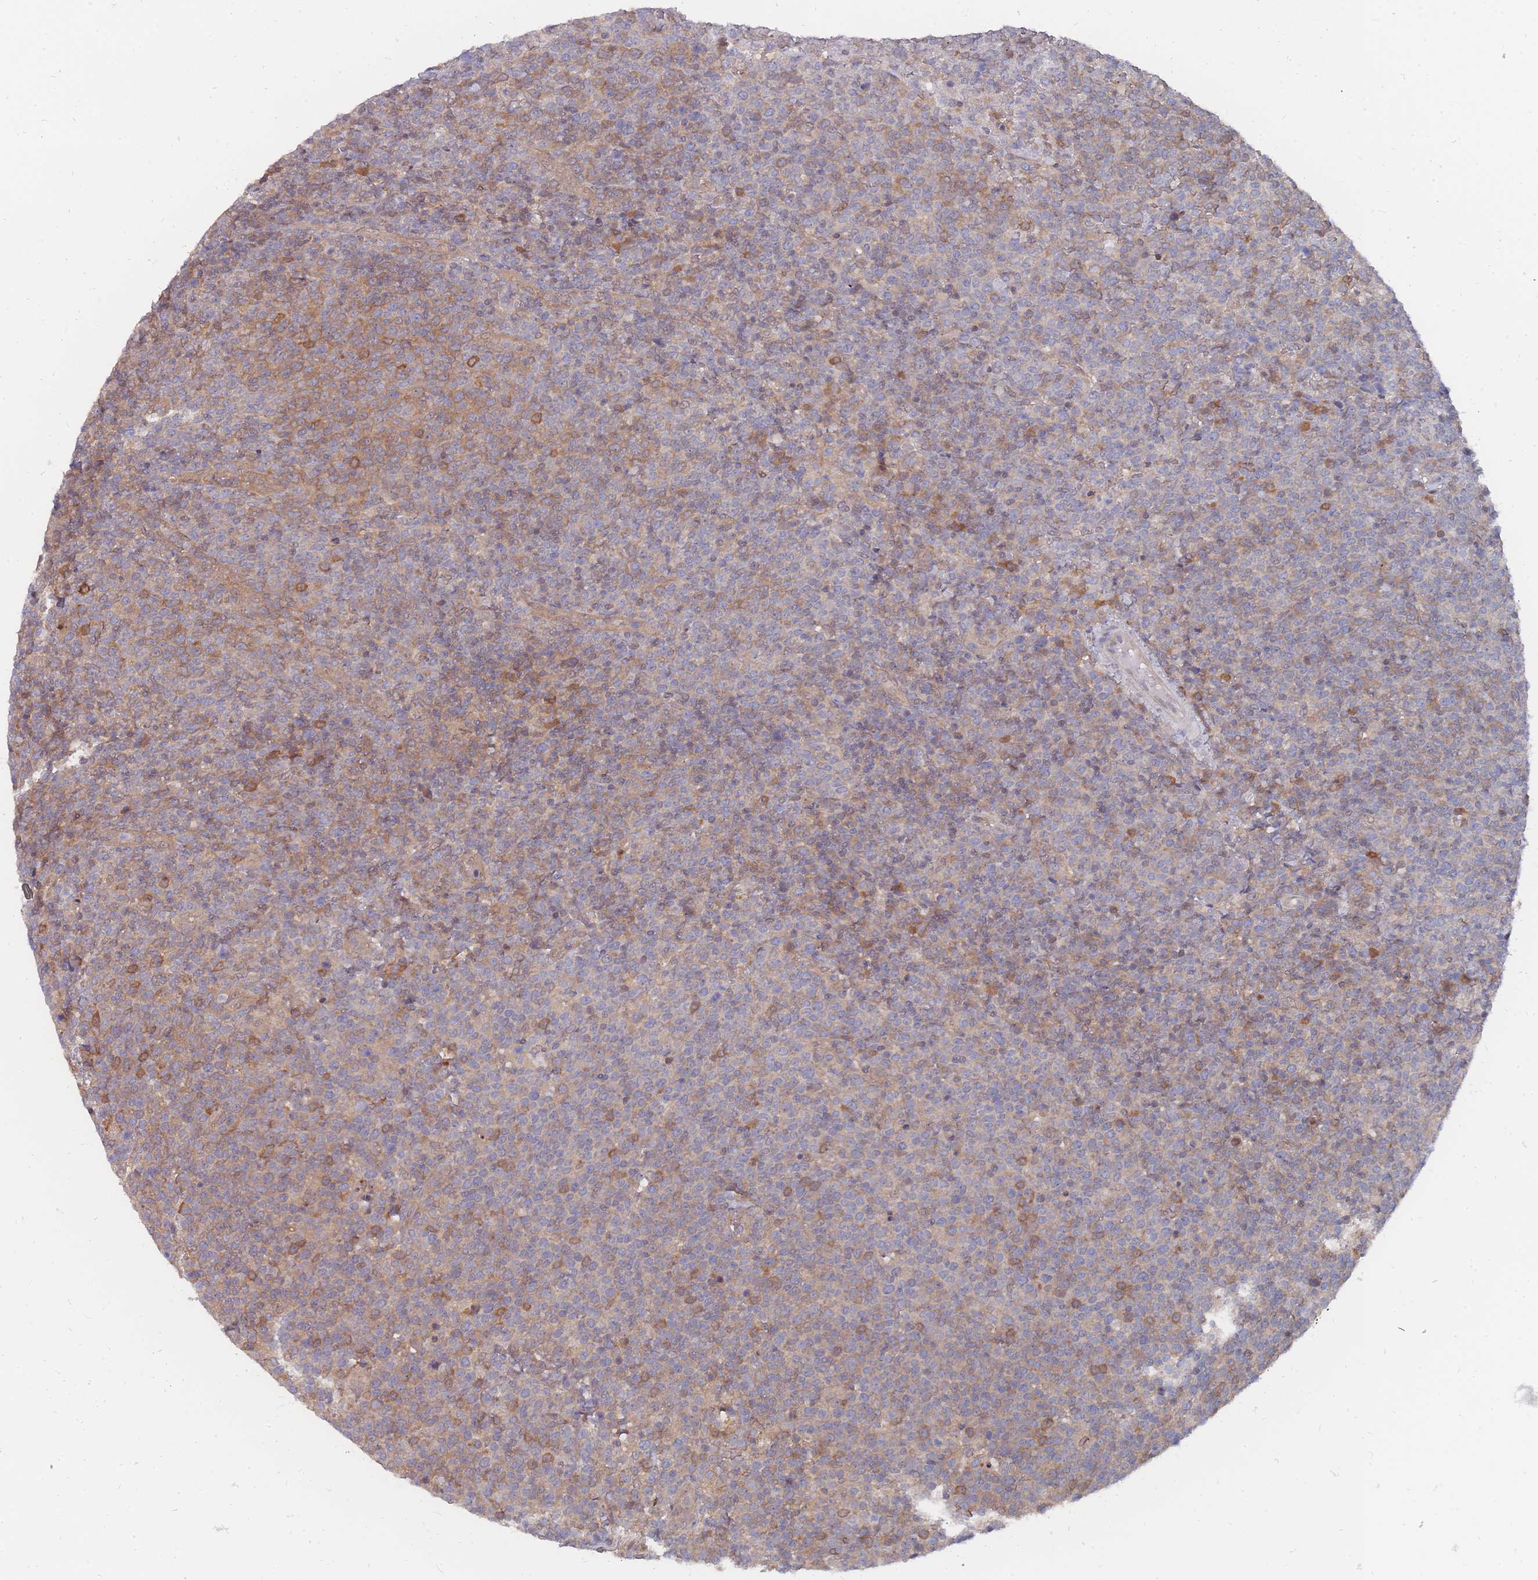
{"staining": {"intensity": "moderate", "quantity": "<25%", "location": "cytoplasmic/membranous"}, "tissue": "lymphoma", "cell_type": "Tumor cells", "image_type": "cancer", "snomed": [{"axis": "morphology", "description": "Malignant lymphoma, non-Hodgkin's type, High grade"}, {"axis": "topography", "description": "Lymph node"}], "caption": "This photomicrograph demonstrates malignant lymphoma, non-Hodgkin's type (high-grade) stained with immunohistochemistry (IHC) to label a protein in brown. The cytoplasmic/membranous of tumor cells show moderate positivity for the protein. Nuclei are counter-stained blue.", "gene": "NKD1", "patient": {"sex": "male", "age": 61}}